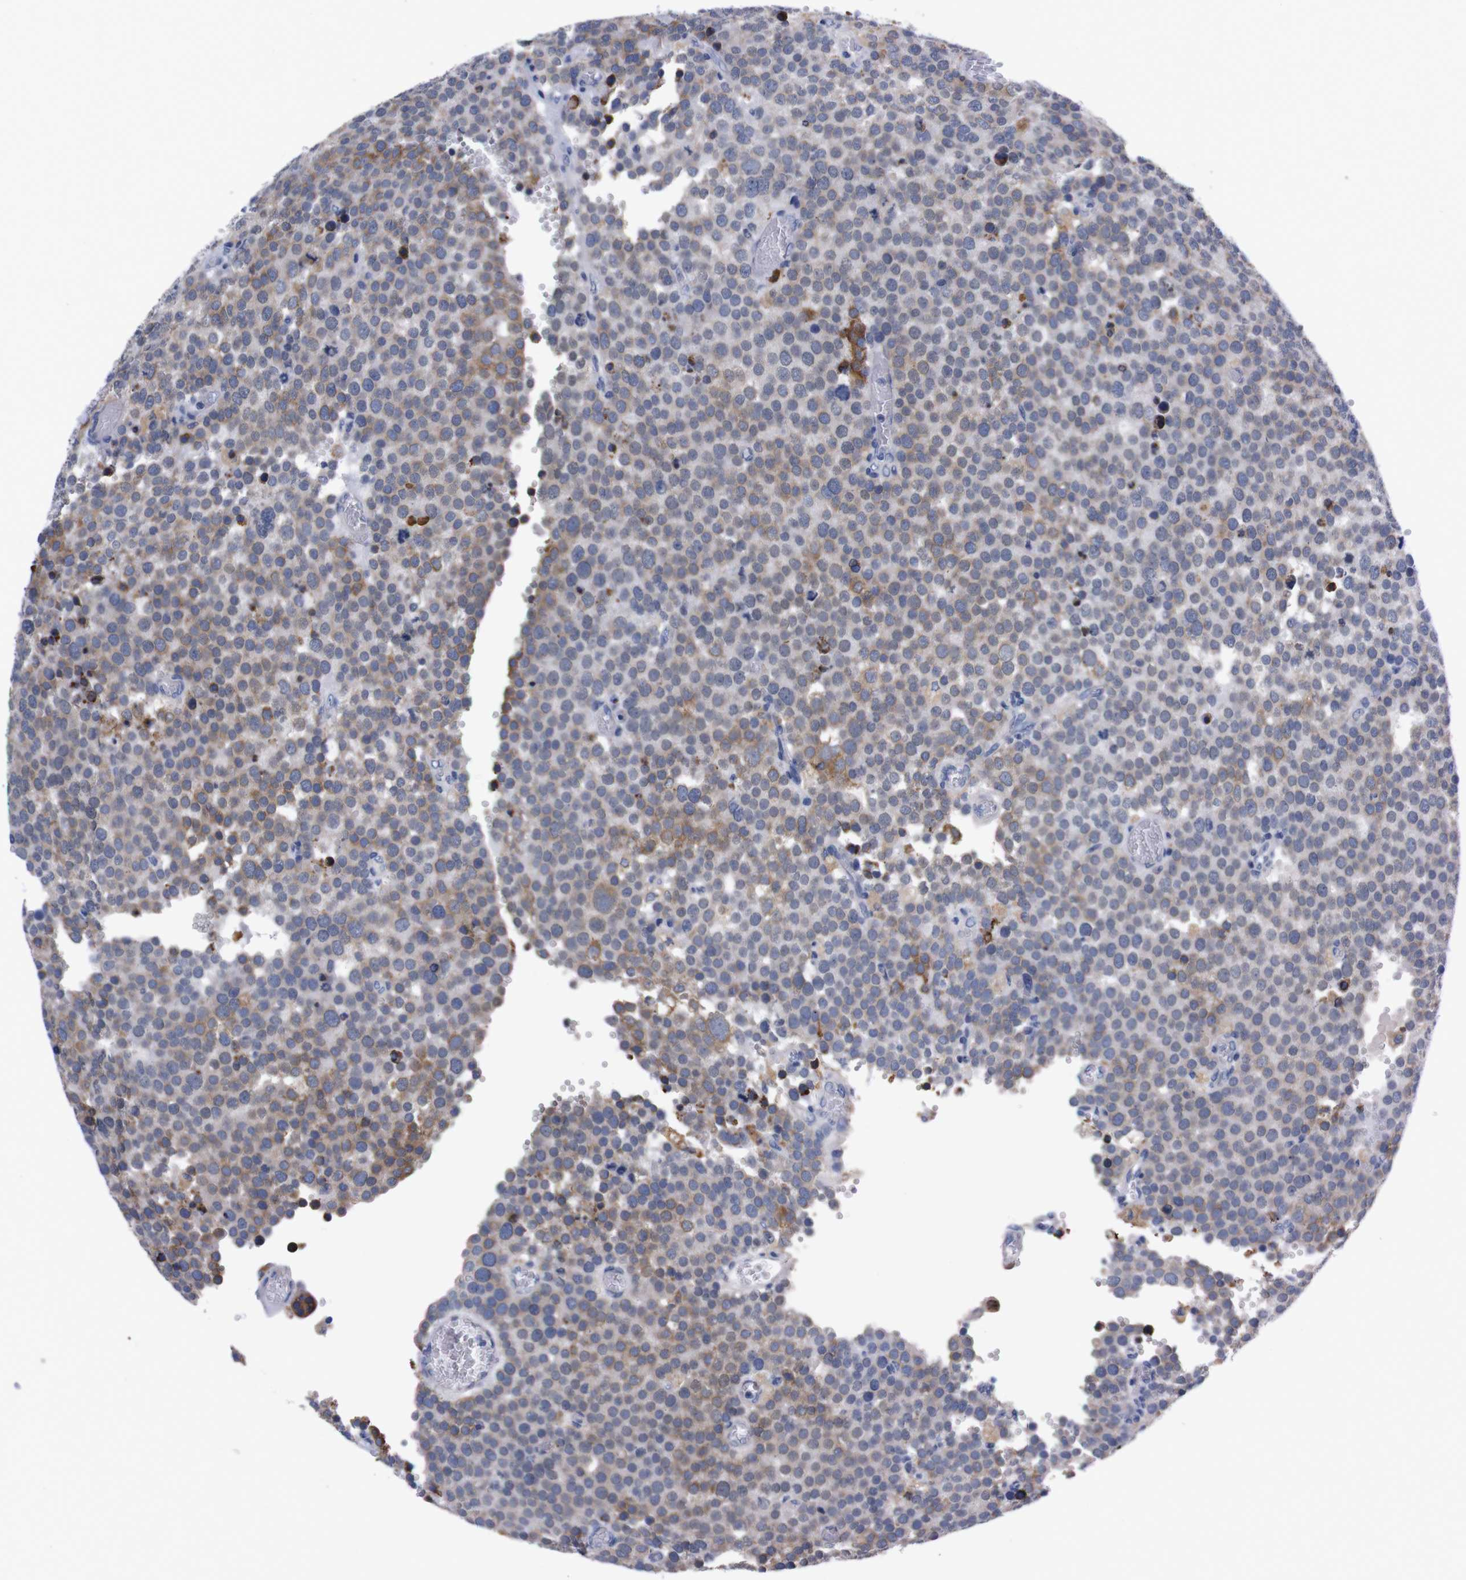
{"staining": {"intensity": "weak", "quantity": "<25%", "location": "cytoplasmic/membranous"}, "tissue": "testis cancer", "cell_type": "Tumor cells", "image_type": "cancer", "snomed": [{"axis": "morphology", "description": "Normal tissue, NOS"}, {"axis": "morphology", "description": "Seminoma, NOS"}, {"axis": "topography", "description": "Testis"}], "caption": "Protein analysis of seminoma (testis) exhibits no significant staining in tumor cells.", "gene": "NEBL", "patient": {"sex": "male", "age": 71}}